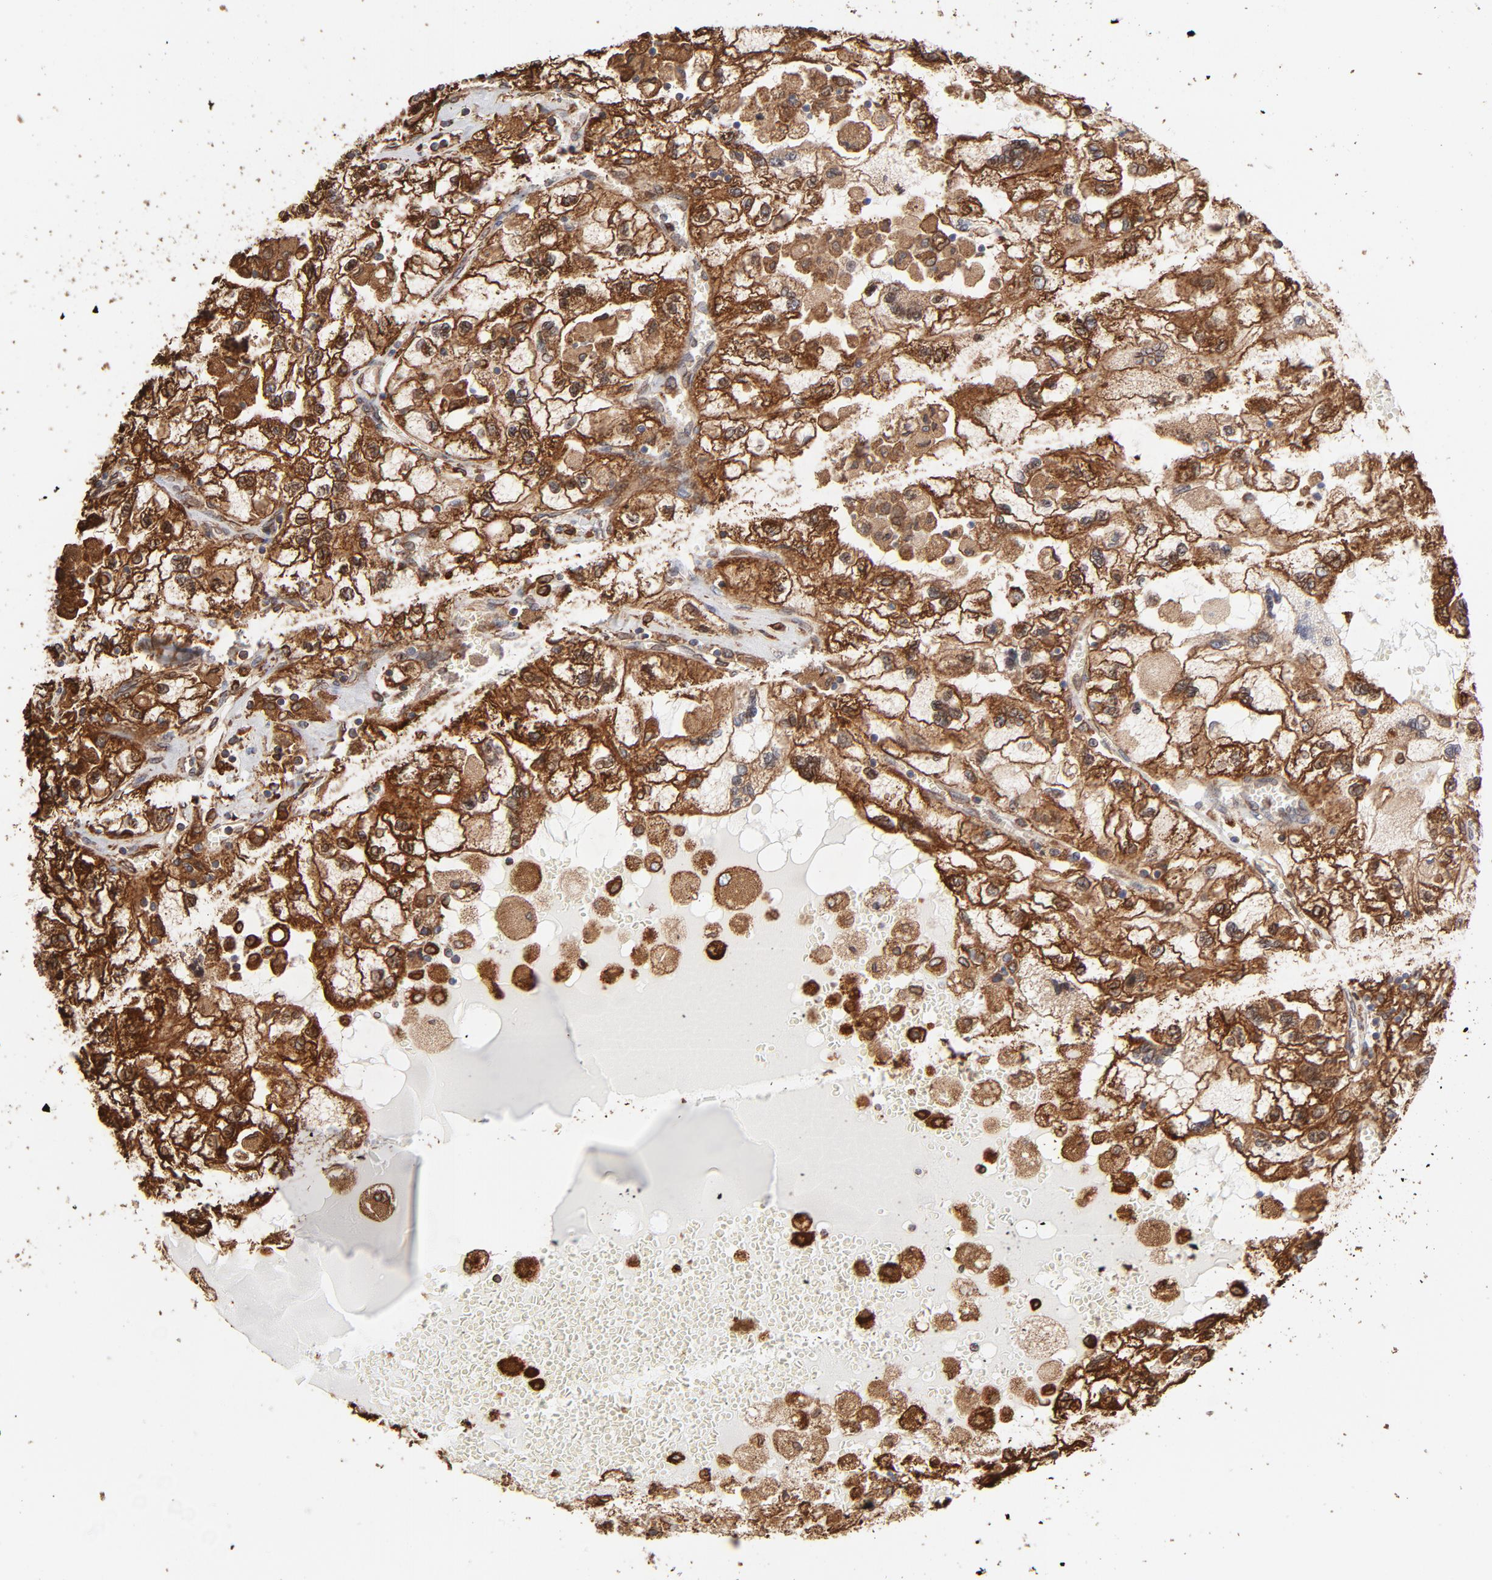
{"staining": {"intensity": "strong", "quantity": ">75%", "location": "cytoplasmic/membranous"}, "tissue": "renal cancer", "cell_type": "Tumor cells", "image_type": "cancer", "snomed": [{"axis": "morphology", "description": "Normal tissue, NOS"}, {"axis": "morphology", "description": "Adenocarcinoma, NOS"}, {"axis": "topography", "description": "Kidney"}], "caption": "The histopathology image exhibits a brown stain indicating the presence of a protein in the cytoplasmic/membranous of tumor cells in renal adenocarcinoma. The protein of interest is stained brown, and the nuclei are stained in blue (DAB IHC with brightfield microscopy, high magnification).", "gene": "CANX", "patient": {"sex": "male", "age": 71}}